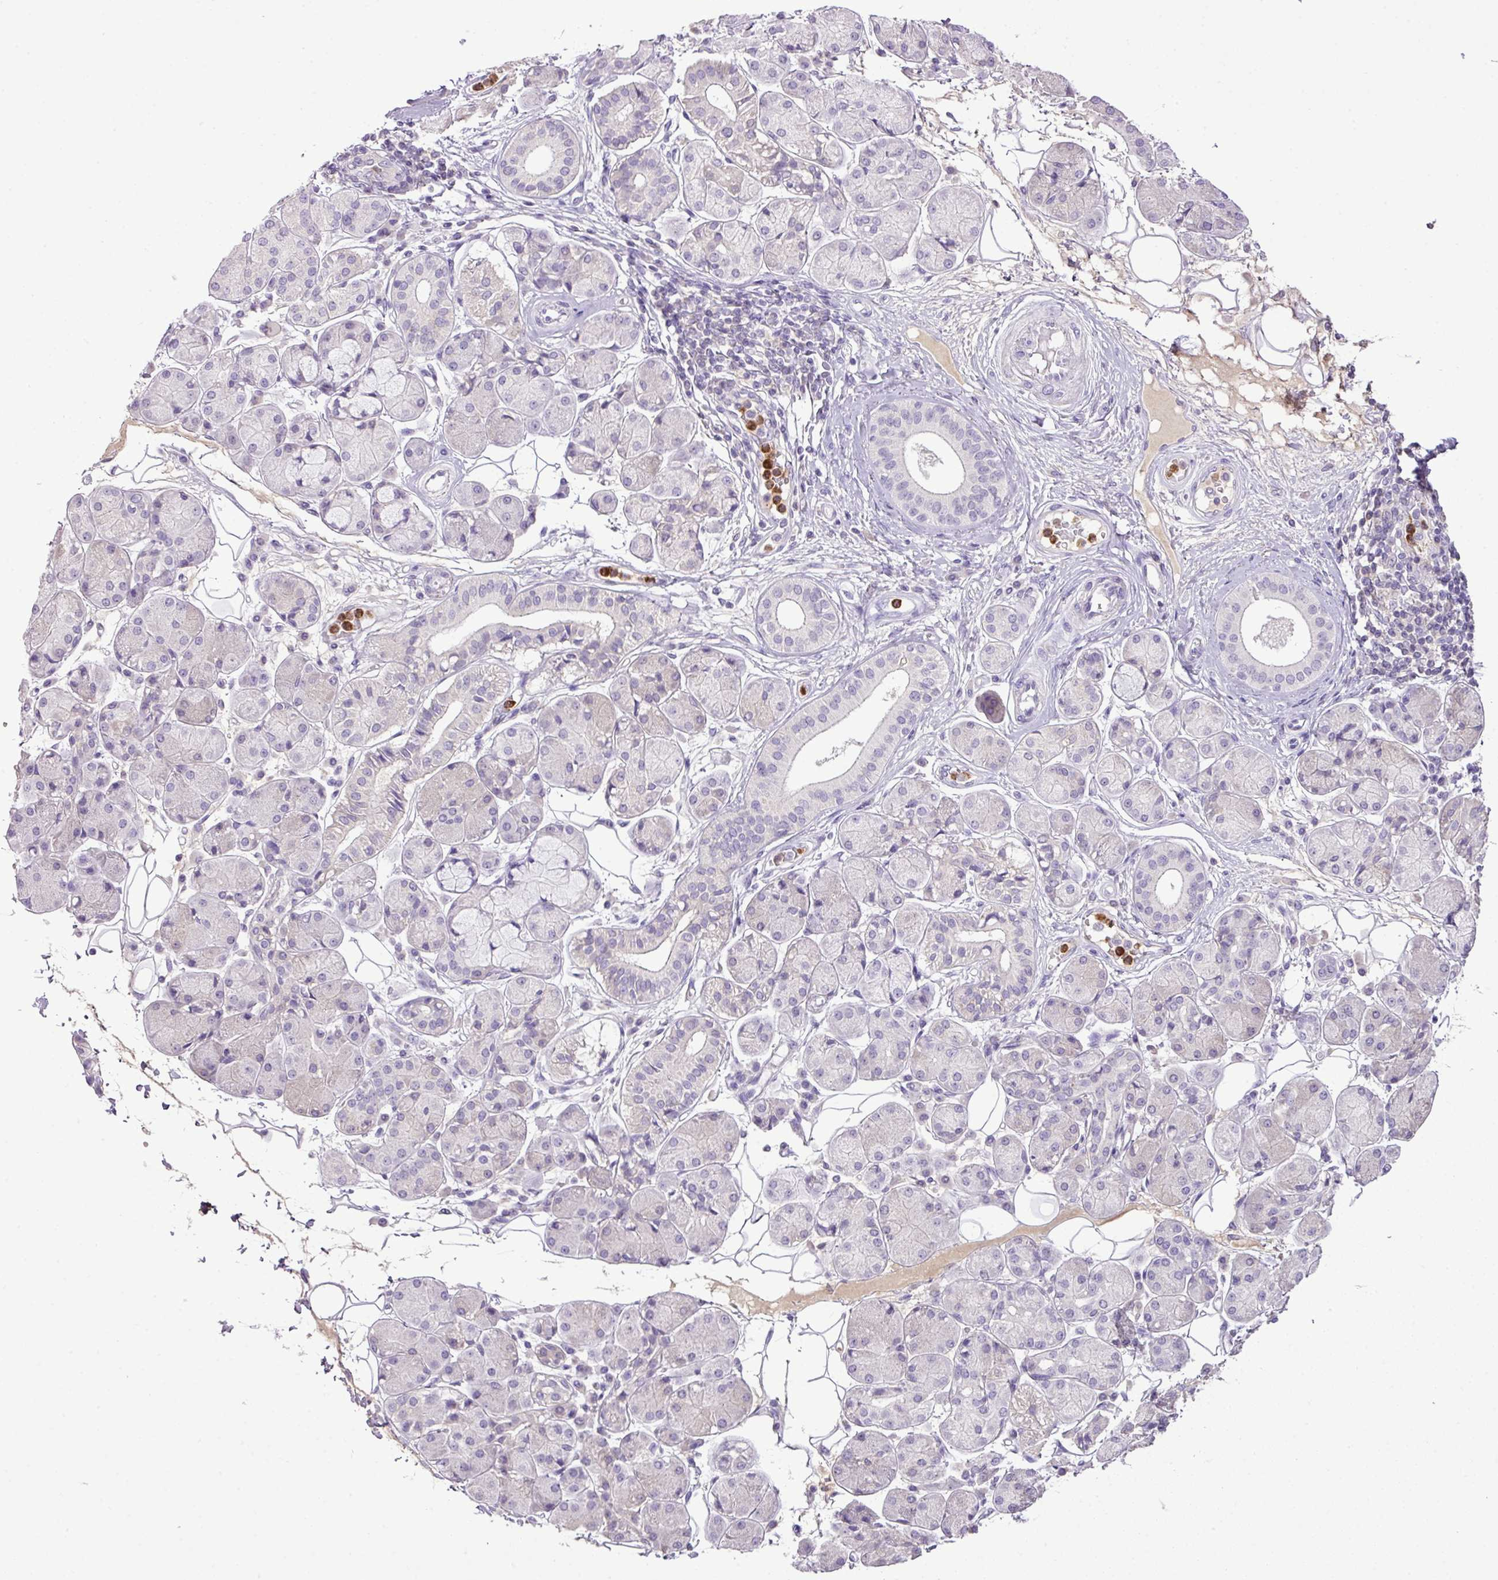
{"staining": {"intensity": "negative", "quantity": "none", "location": "none"}, "tissue": "salivary gland", "cell_type": "Glandular cells", "image_type": "normal", "snomed": [{"axis": "morphology", "description": "Squamous cell carcinoma, NOS"}, {"axis": "topography", "description": "Skin"}, {"axis": "topography", "description": "Head-Neck"}], "caption": "High power microscopy histopathology image of an immunohistochemistry image of normal salivary gland, revealing no significant expression in glandular cells.", "gene": "HTR3E", "patient": {"sex": "male", "age": 80}}